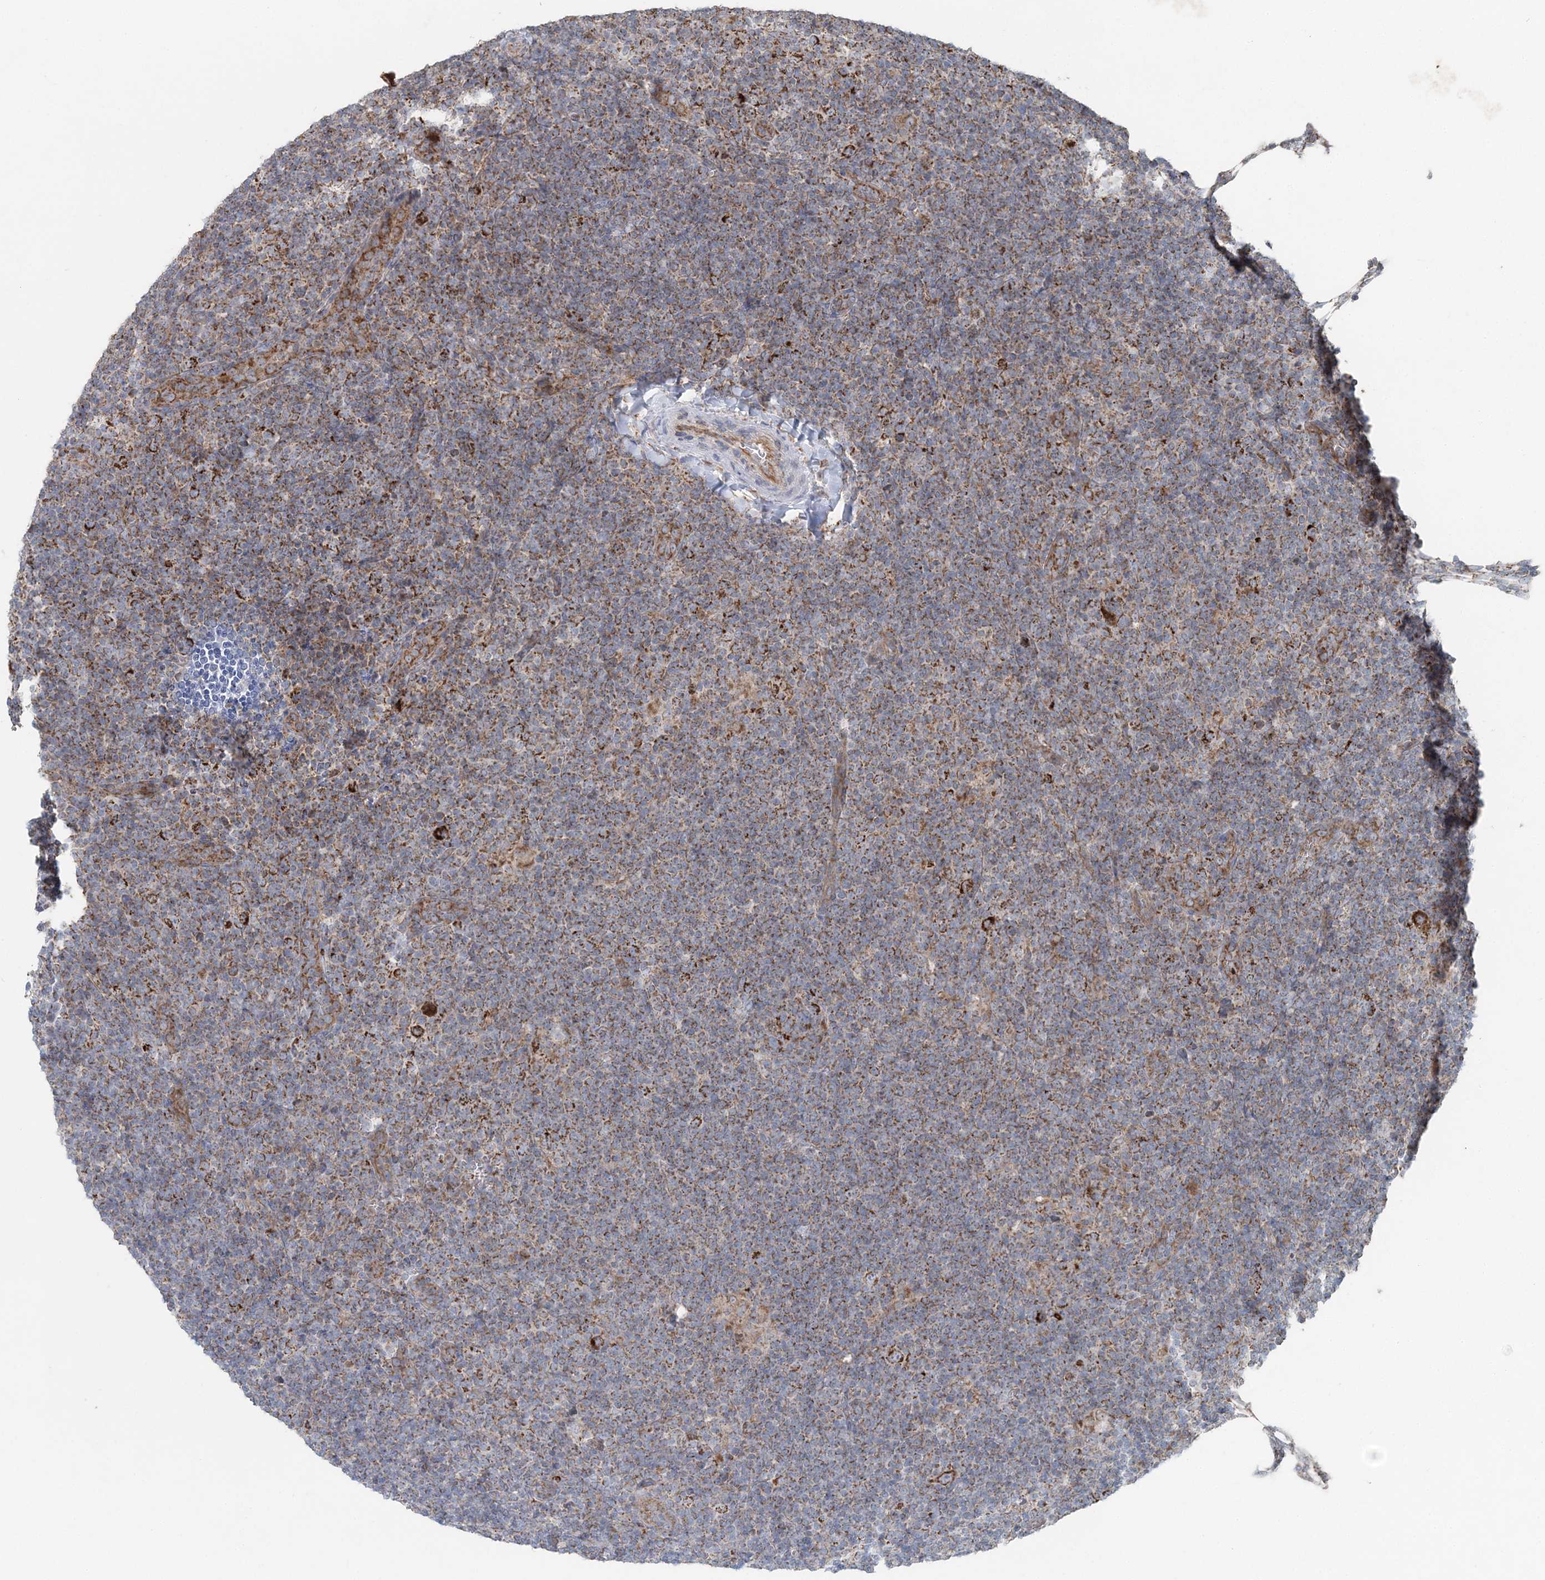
{"staining": {"intensity": "strong", "quantity": ">75%", "location": "cytoplasmic/membranous"}, "tissue": "lymphoma", "cell_type": "Tumor cells", "image_type": "cancer", "snomed": [{"axis": "morphology", "description": "Hodgkin's disease, NOS"}, {"axis": "topography", "description": "Lymph node"}], "caption": "Strong cytoplasmic/membranous staining is present in approximately >75% of tumor cells in lymphoma.", "gene": "LRPPRC", "patient": {"sex": "female", "age": 57}}